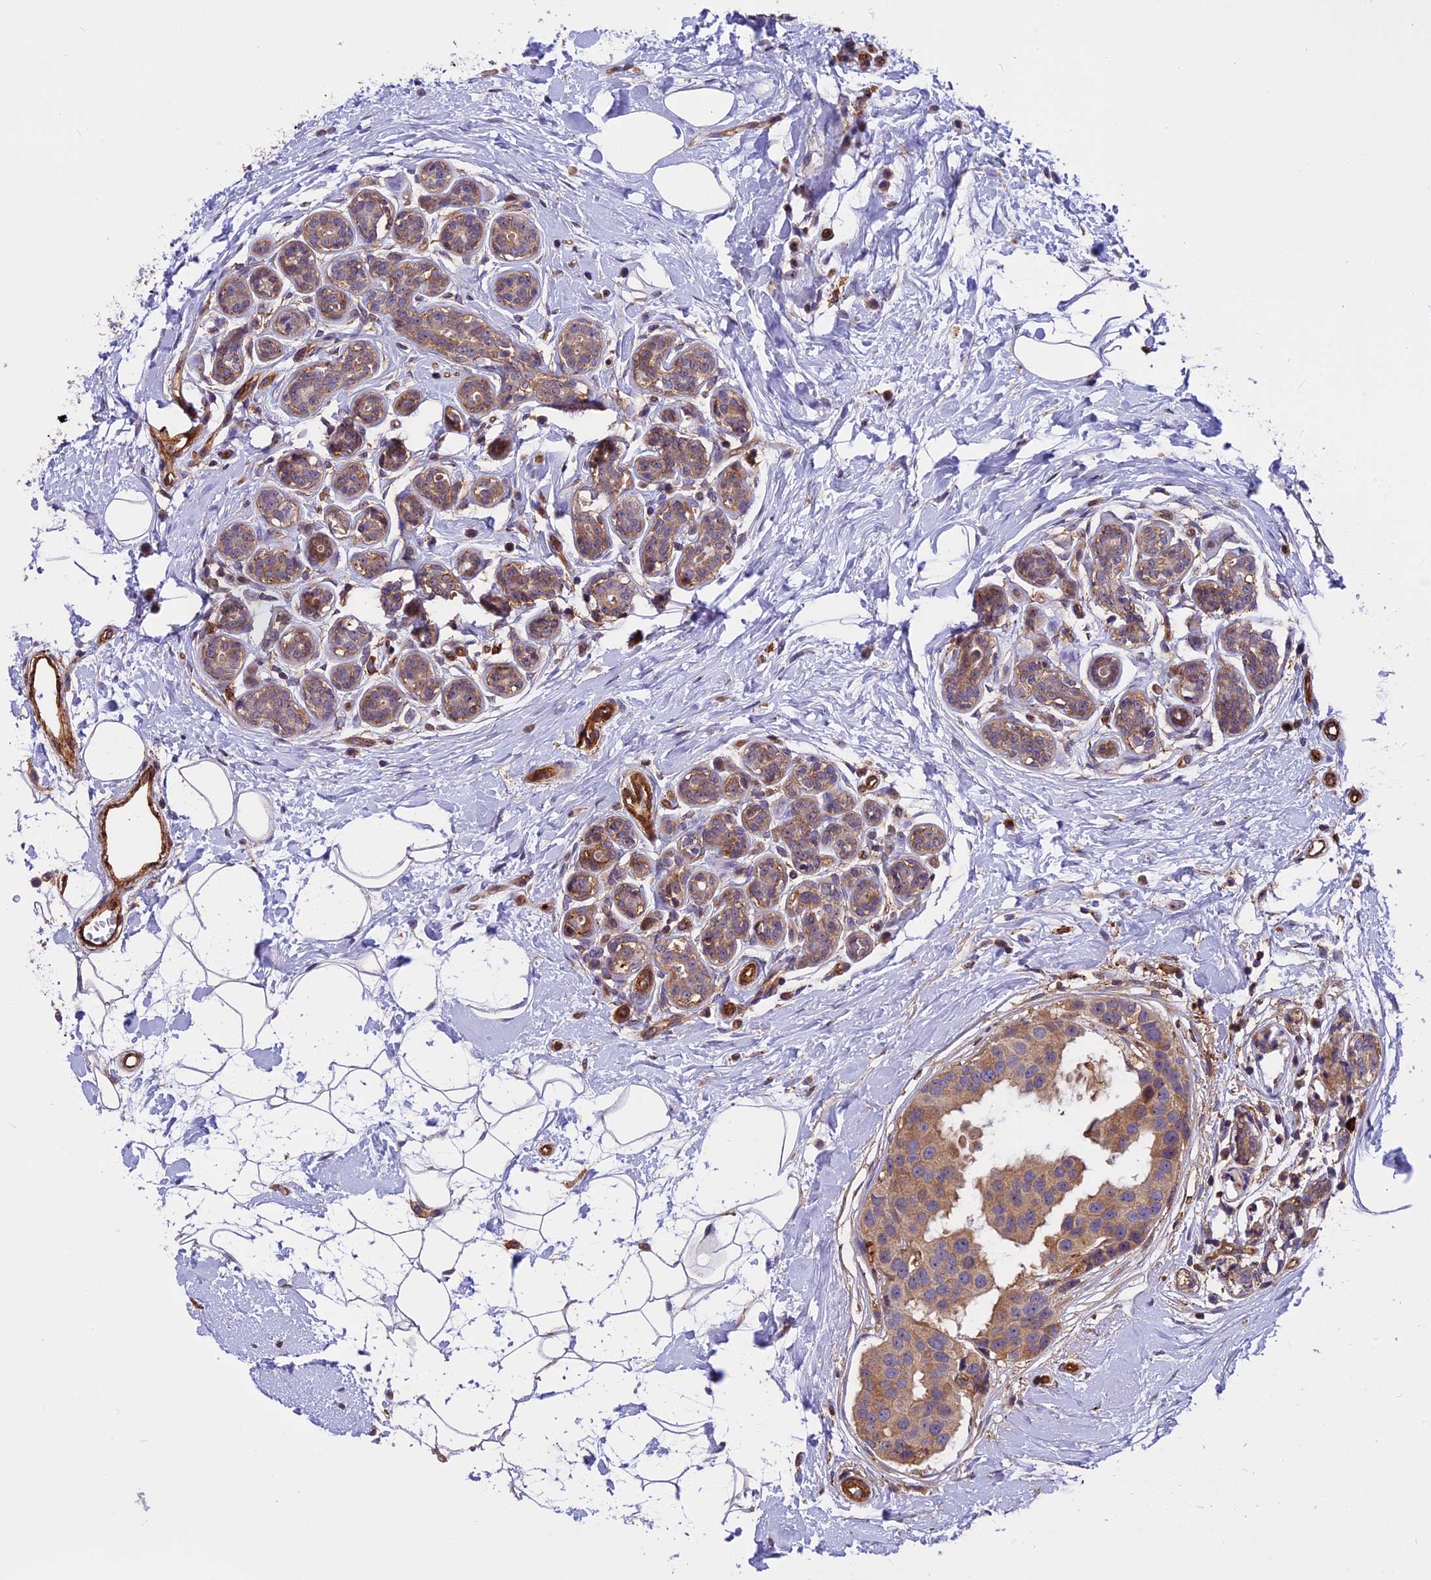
{"staining": {"intensity": "moderate", "quantity": ">75%", "location": "cytoplasmic/membranous"}, "tissue": "breast cancer", "cell_type": "Tumor cells", "image_type": "cancer", "snomed": [{"axis": "morphology", "description": "Normal tissue, NOS"}, {"axis": "morphology", "description": "Duct carcinoma"}, {"axis": "topography", "description": "Breast"}], "caption": "The image demonstrates a brown stain indicating the presence of a protein in the cytoplasmic/membranous of tumor cells in breast intraductal carcinoma.", "gene": "EHBP1L1", "patient": {"sex": "female", "age": 39}}